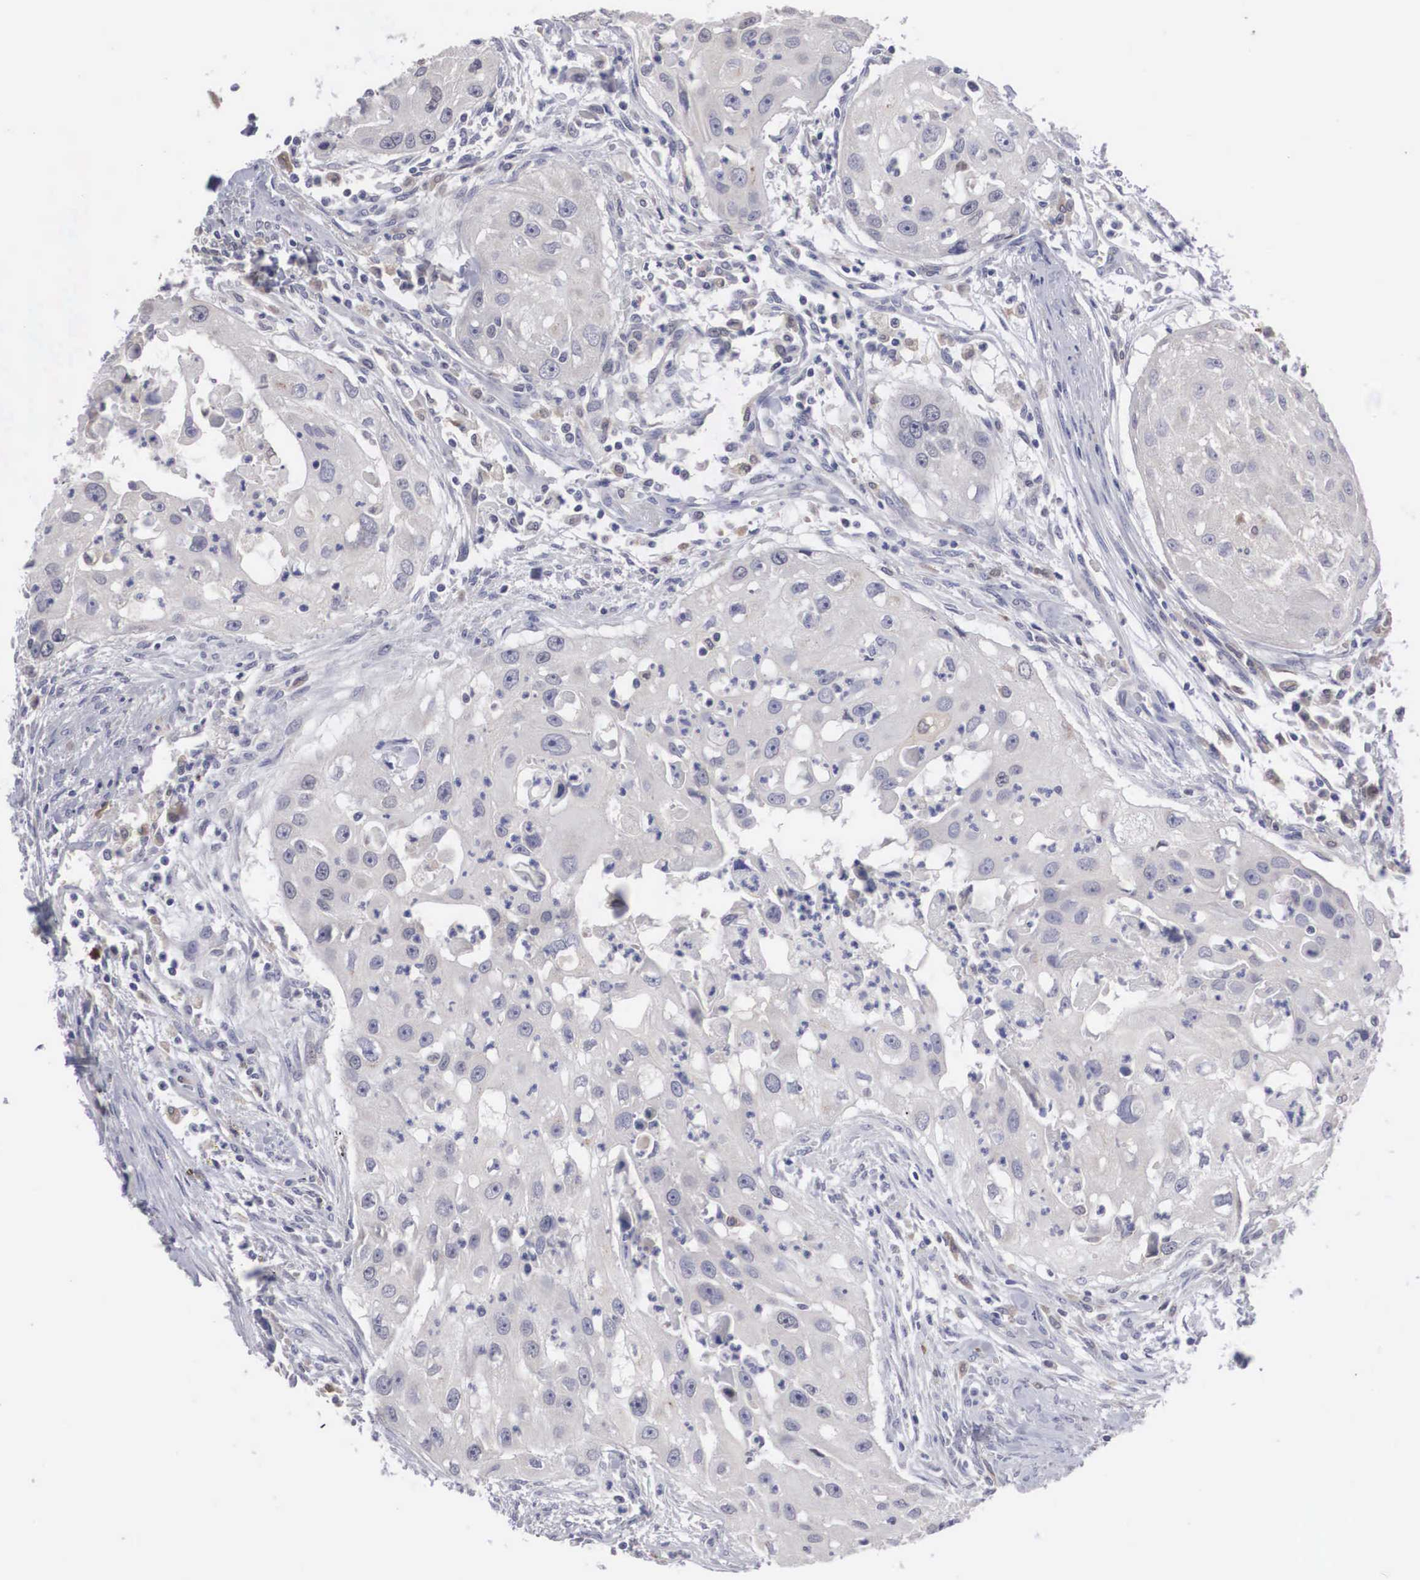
{"staining": {"intensity": "negative", "quantity": "none", "location": "none"}, "tissue": "head and neck cancer", "cell_type": "Tumor cells", "image_type": "cancer", "snomed": [{"axis": "morphology", "description": "Squamous cell carcinoma, NOS"}, {"axis": "topography", "description": "Head-Neck"}], "caption": "Immunohistochemistry (IHC) photomicrograph of head and neck cancer stained for a protein (brown), which demonstrates no expression in tumor cells. Brightfield microscopy of immunohistochemistry (IHC) stained with DAB (3,3'-diaminobenzidine) (brown) and hematoxylin (blue), captured at high magnification.", "gene": "HMOX1", "patient": {"sex": "male", "age": 64}}